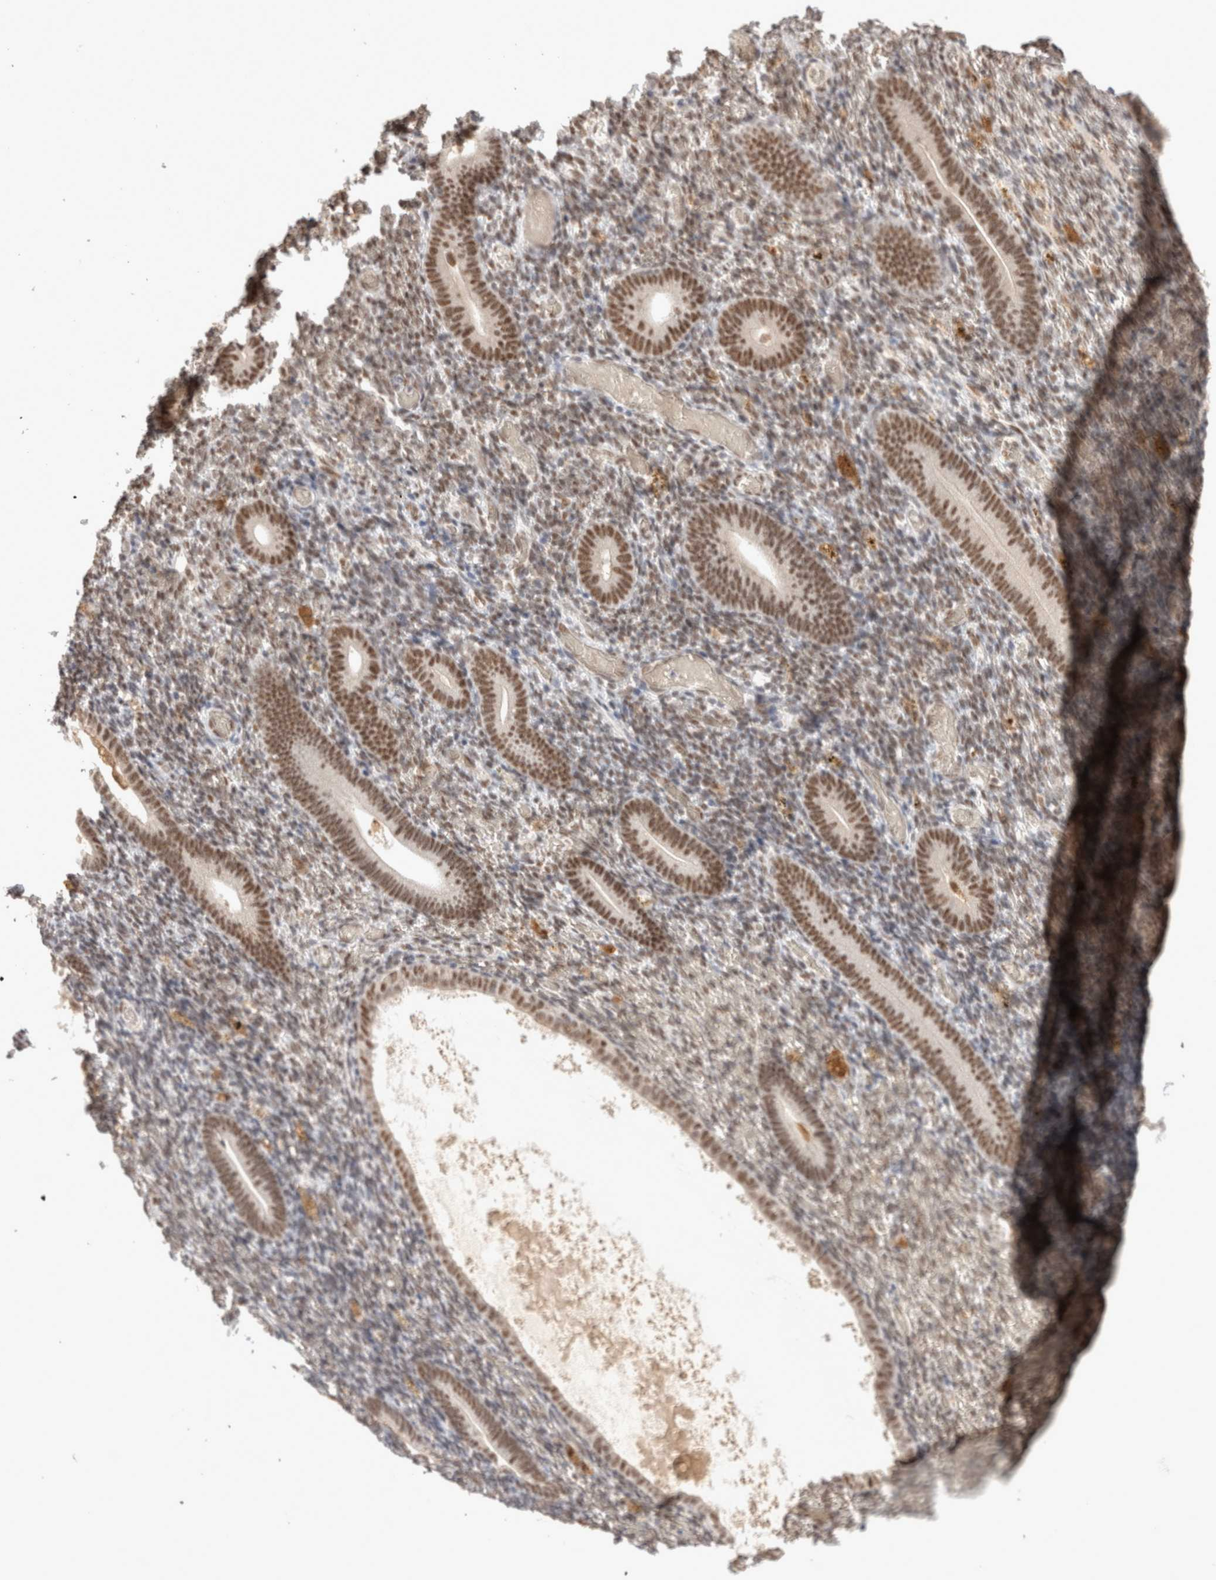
{"staining": {"intensity": "weak", "quantity": "25%-75%", "location": "nuclear"}, "tissue": "endometrium", "cell_type": "Cells in endometrial stroma", "image_type": "normal", "snomed": [{"axis": "morphology", "description": "Normal tissue, NOS"}, {"axis": "topography", "description": "Endometrium"}], "caption": "Benign endometrium shows weak nuclear staining in about 25%-75% of cells in endometrial stroma, visualized by immunohistochemistry. (brown staining indicates protein expression, while blue staining denotes nuclei).", "gene": "ZNF830", "patient": {"sex": "female", "age": 51}}